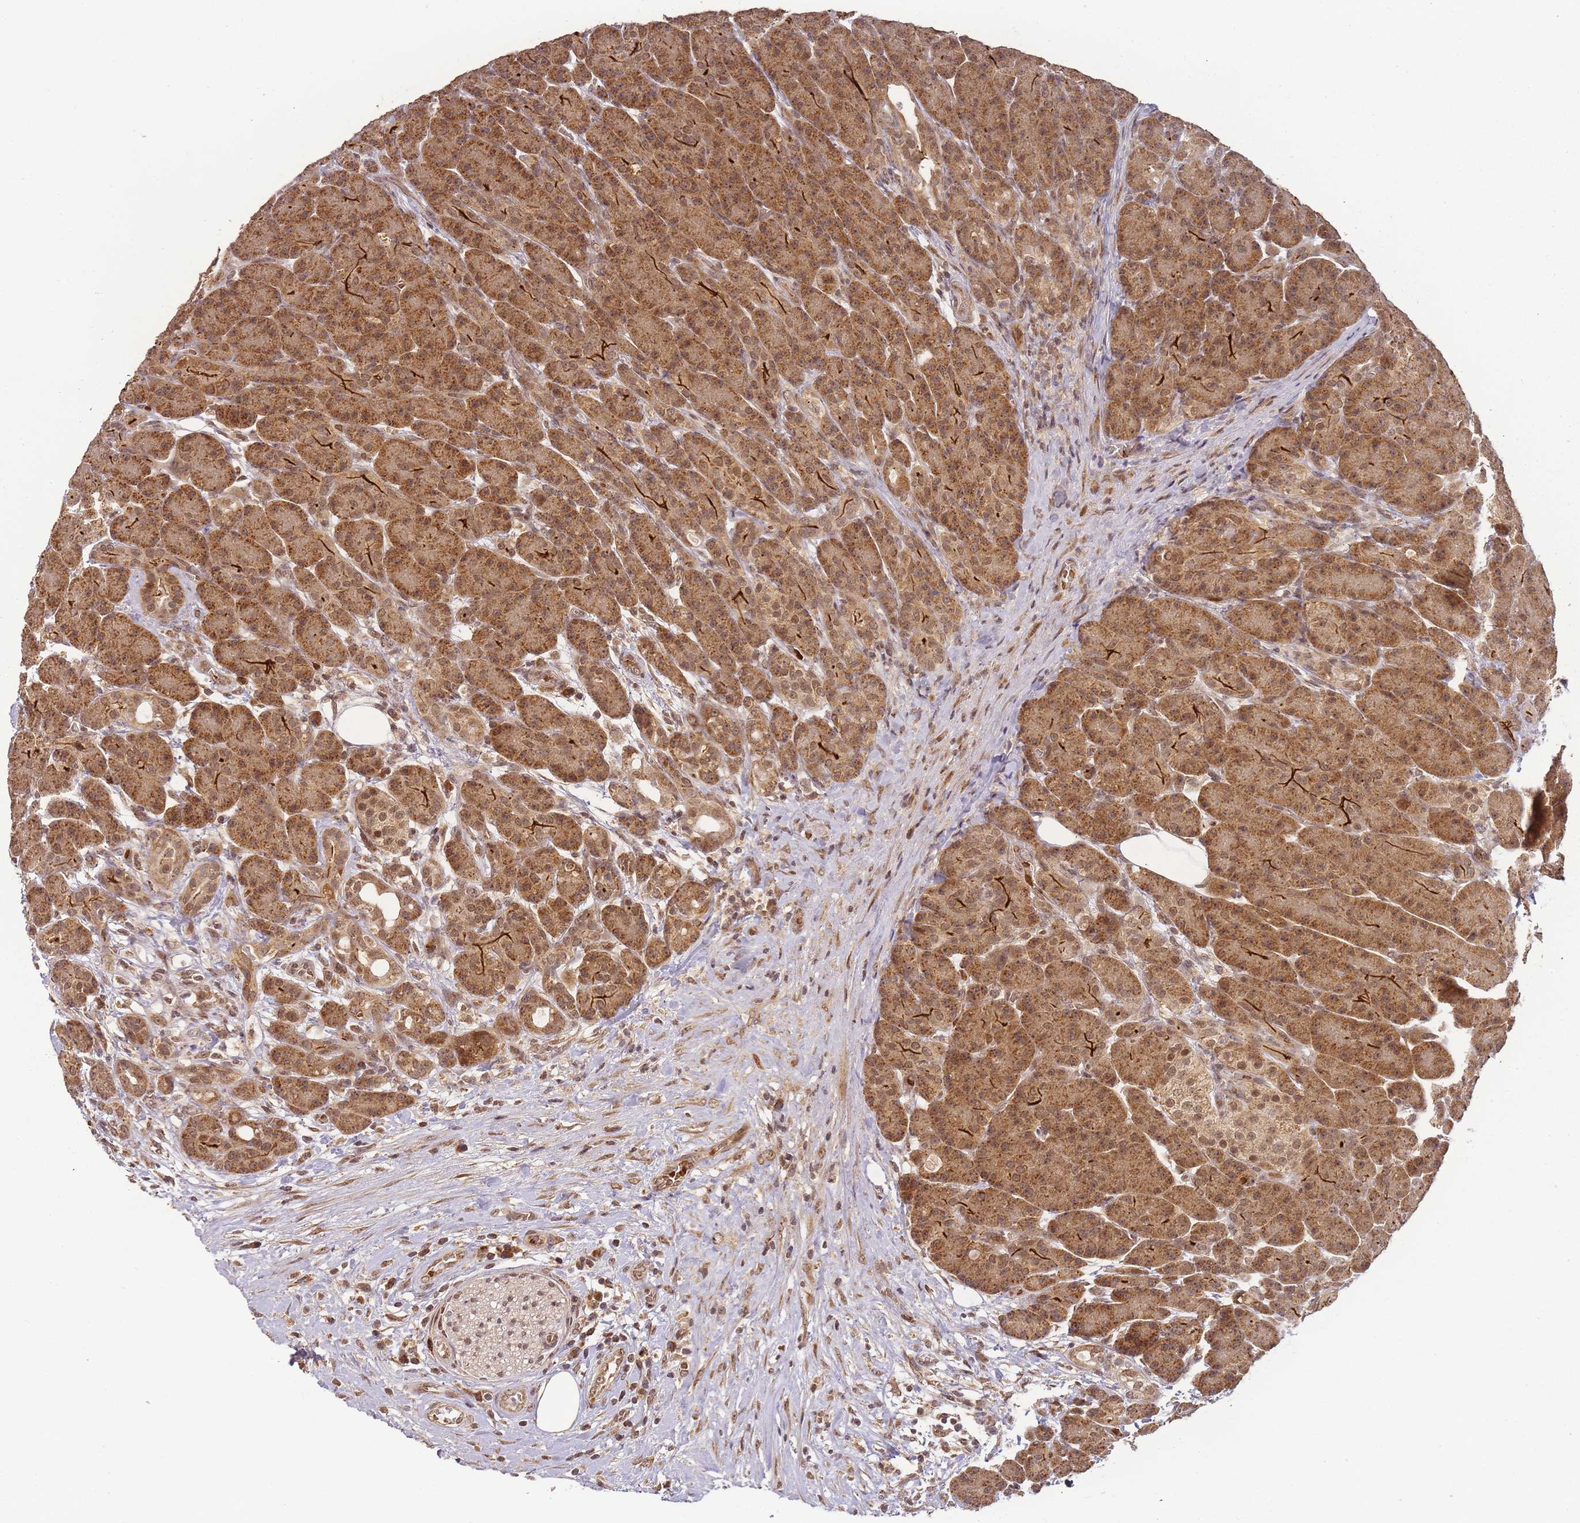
{"staining": {"intensity": "moderate", "quantity": ">75%", "location": "cytoplasmic/membranous,nuclear"}, "tissue": "pancreas", "cell_type": "Exocrine glandular cells", "image_type": "normal", "snomed": [{"axis": "morphology", "description": "Normal tissue, NOS"}, {"axis": "topography", "description": "Pancreas"}], "caption": "Pancreas stained with DAB IHC shows medium levels of moderate cytoplasmic/membranous,nuclear positivity in about >75% of exocrine glandular cells.", "gene": "ZNF497", "patient": {"sex": "male", "age": 63}}